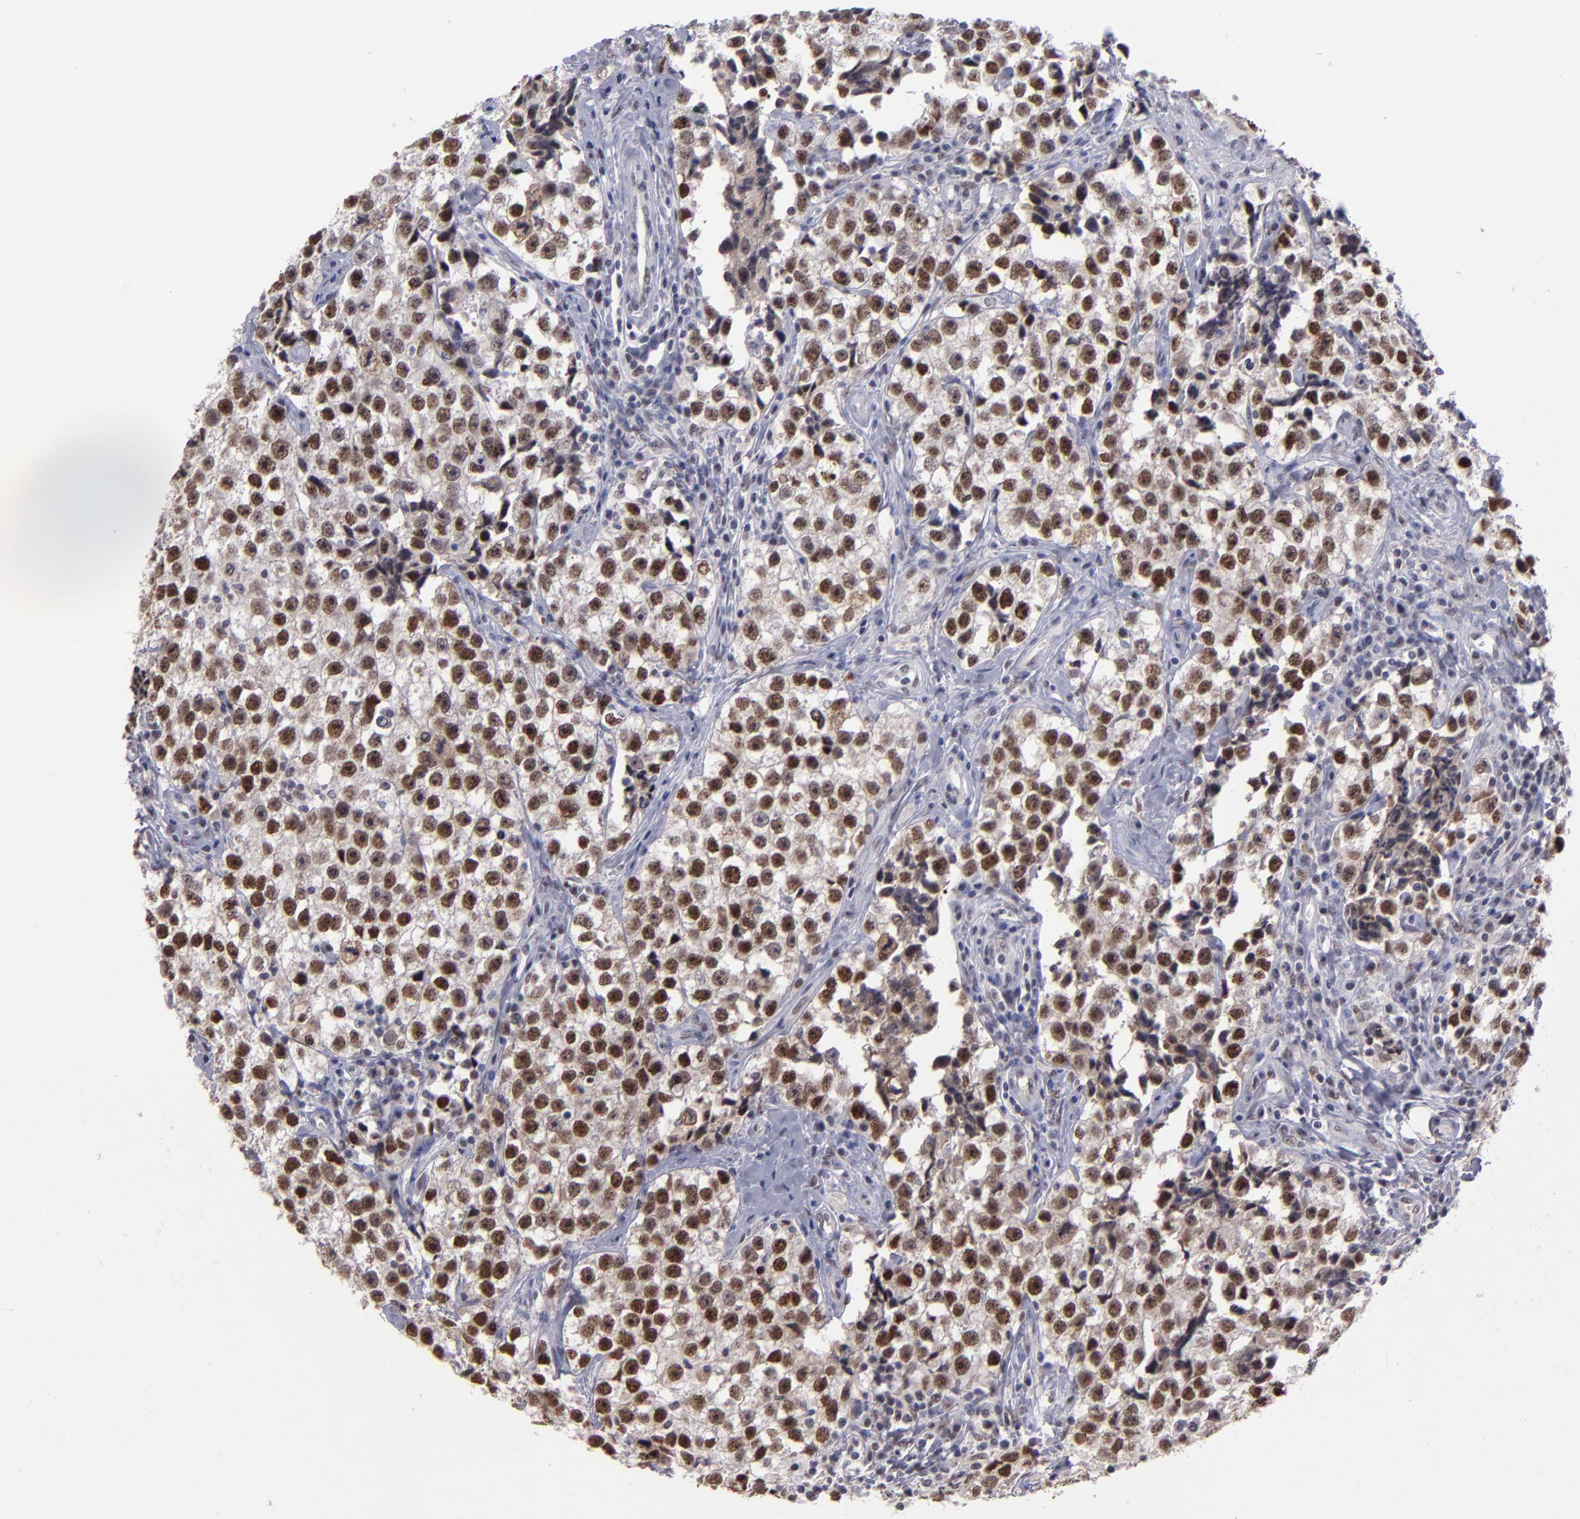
{"staining": {"intensity": "strong", "quantity": ">75%", "location": "nuclear"}, "tissue": "testis cancer", "cell_type": "Tumor cells", "image_type": "cancer", "snomed": [{"axis": "morphology", "description": "Seminoma, NOS"}, {"axis": "topography", "description": "Testis"}], "caption": "Immunohistochemical staining of testis cancer shows high levels of strong nuclear protein staining in about >75% of tumor cells.", "gene": "OTUB2", "patient": {"sex": "male", "age": 32}}